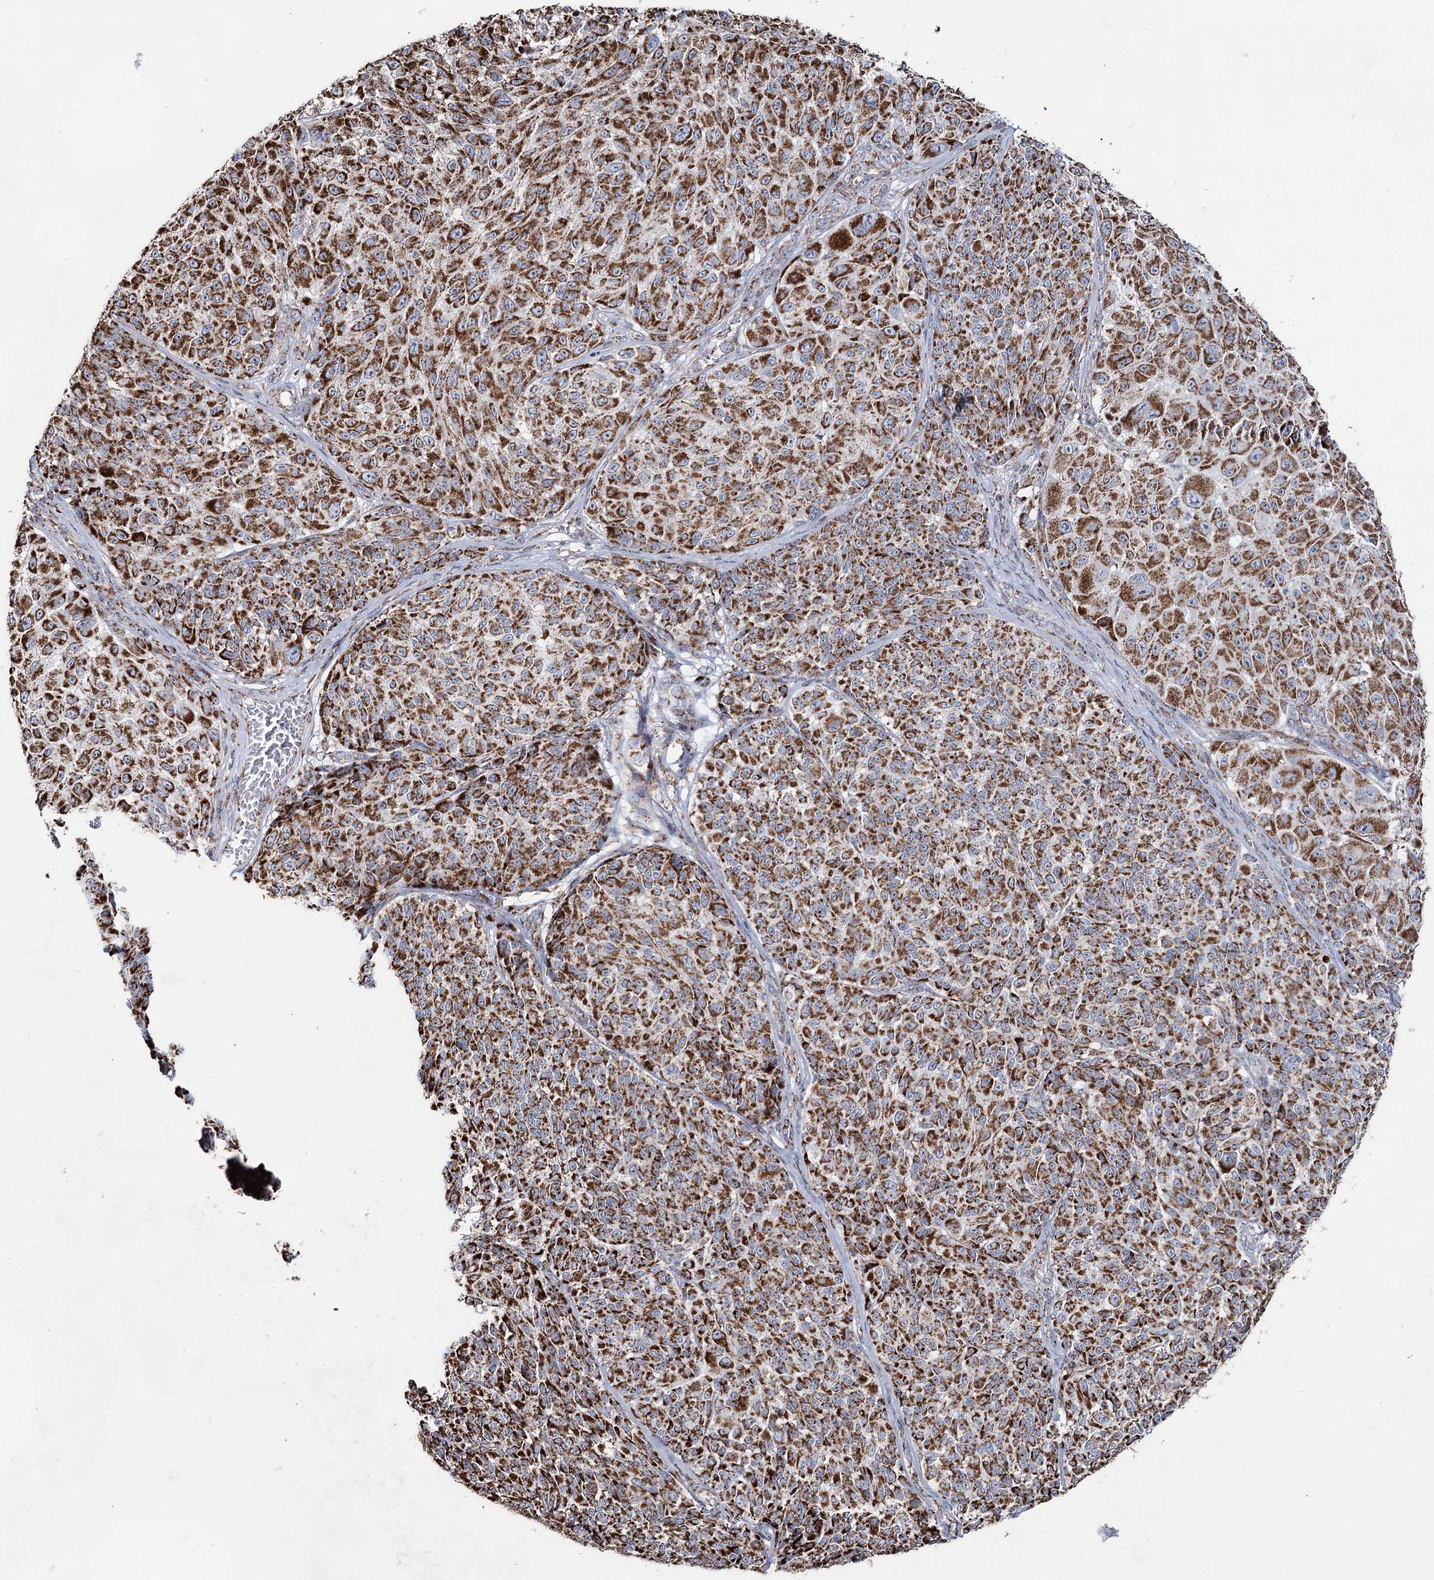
{"staining": {"intensity": "strong", "quantity": ">75%", "location": "cytoplasmic/membranous"}, "tissue": "melanoma", "cell_type": "Tumor cells", "image_type": "cancer", "snomed": [{"axis": "morphology", "description": "Malignant melanoma, NOS"}, {"axis": "topography", "description": "Skin"}], "caption": "Immunohistochemistry (IHC) of melanoma exhibits high levels of strong cytoplasmic/membranous positivity in about >75% of tumor cells.", "gene": "CWF19L1", "patient": {"sex": "male", "age": 83}}